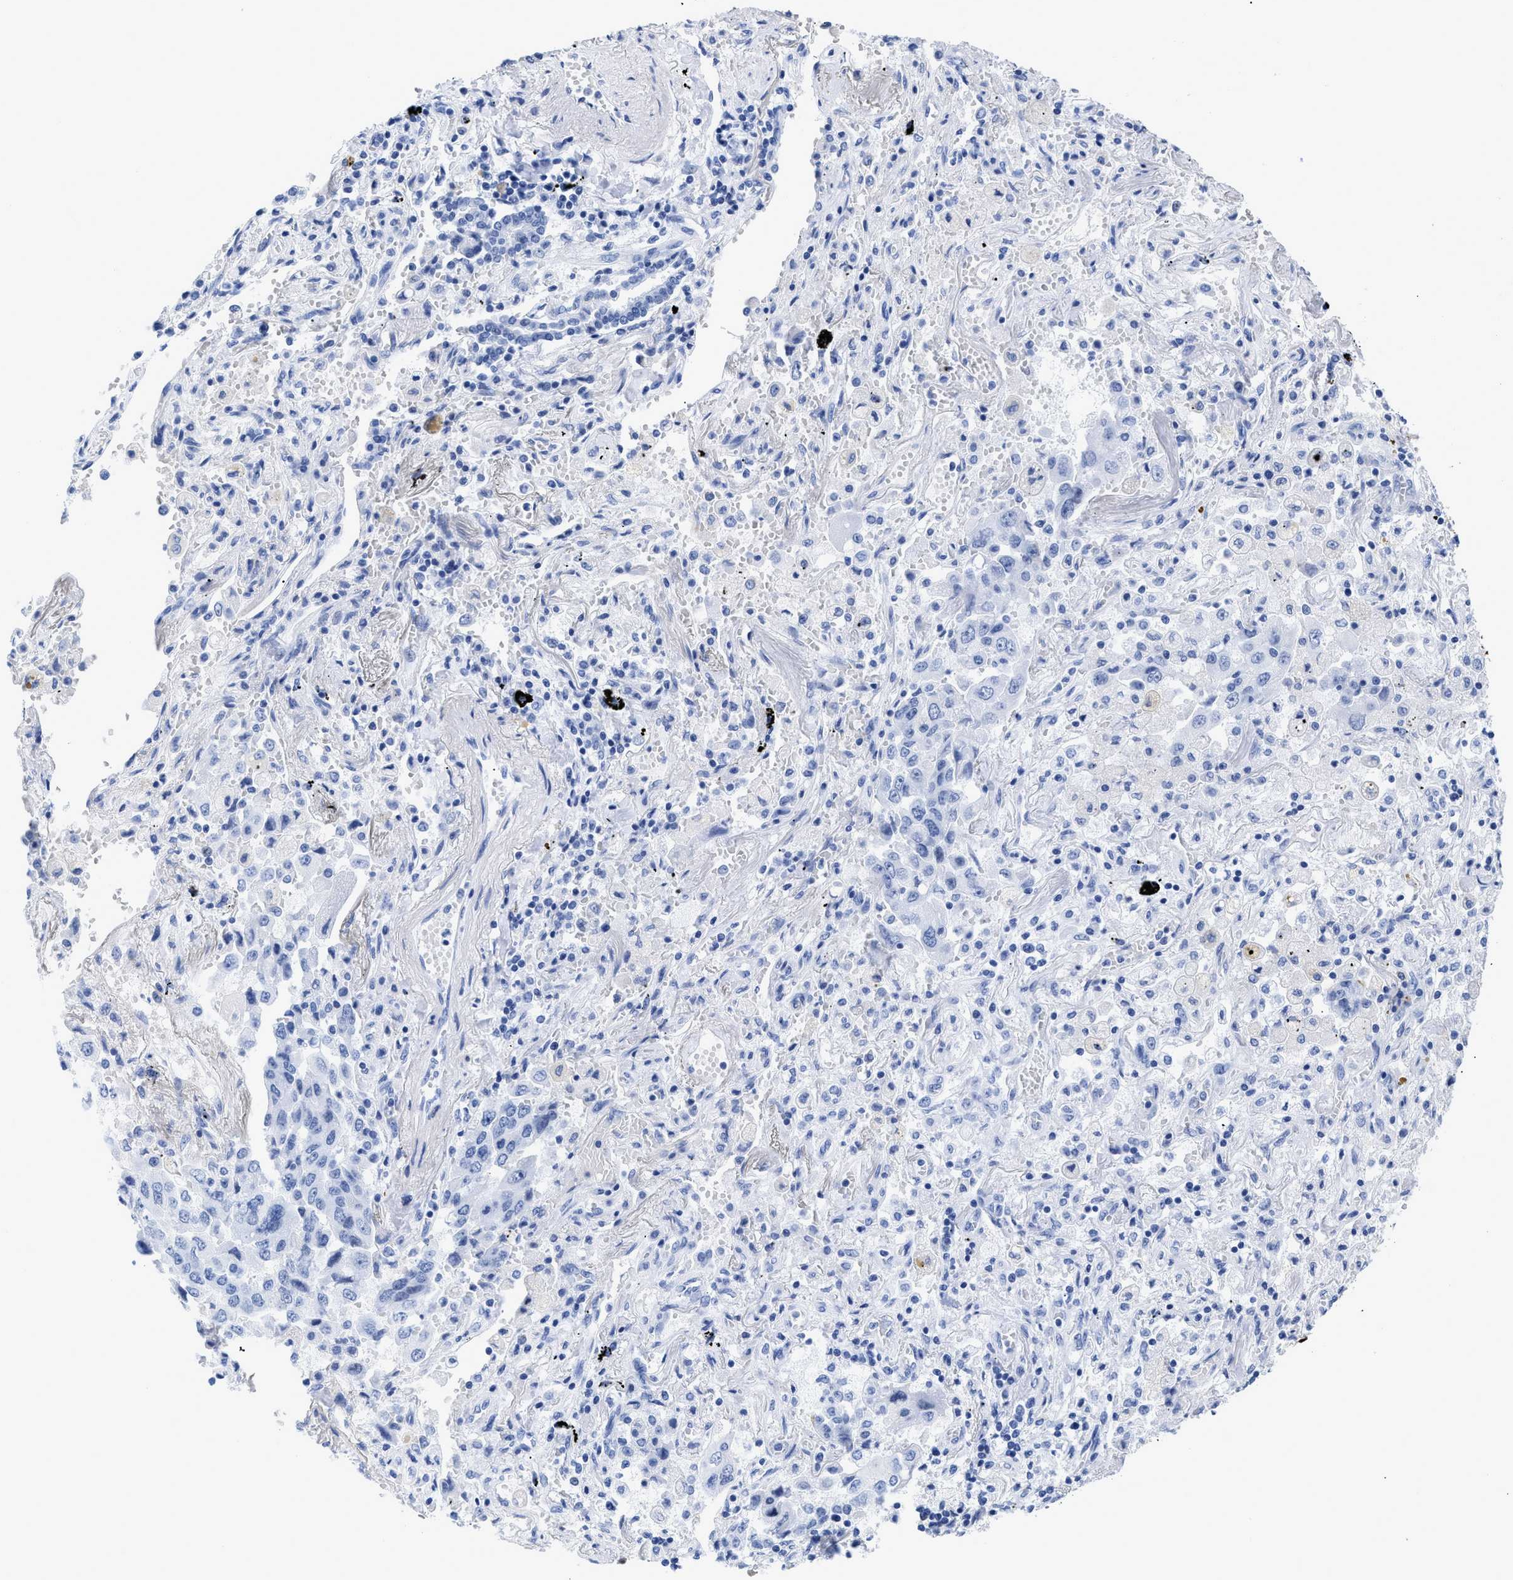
{"staining": {"intensity": "negative", "quantity": "none", "location": "none"}, "tissue": "lung cancer", "cell_type": "Tumor cells", "image_type": "cancer", "snomed": [{"axis": "morphology", "description": "Adenocarcinoma, NOS"}, {"axis": "topography", "description": "Lung"}], "caption": "An immunohistochemistry (IHC) histopathology image of lung cancer is shown. There is no staining in tumor cells of lung cancer.", "gene": "DUSP26", "patient": {"sex": "female", "age": 65}}